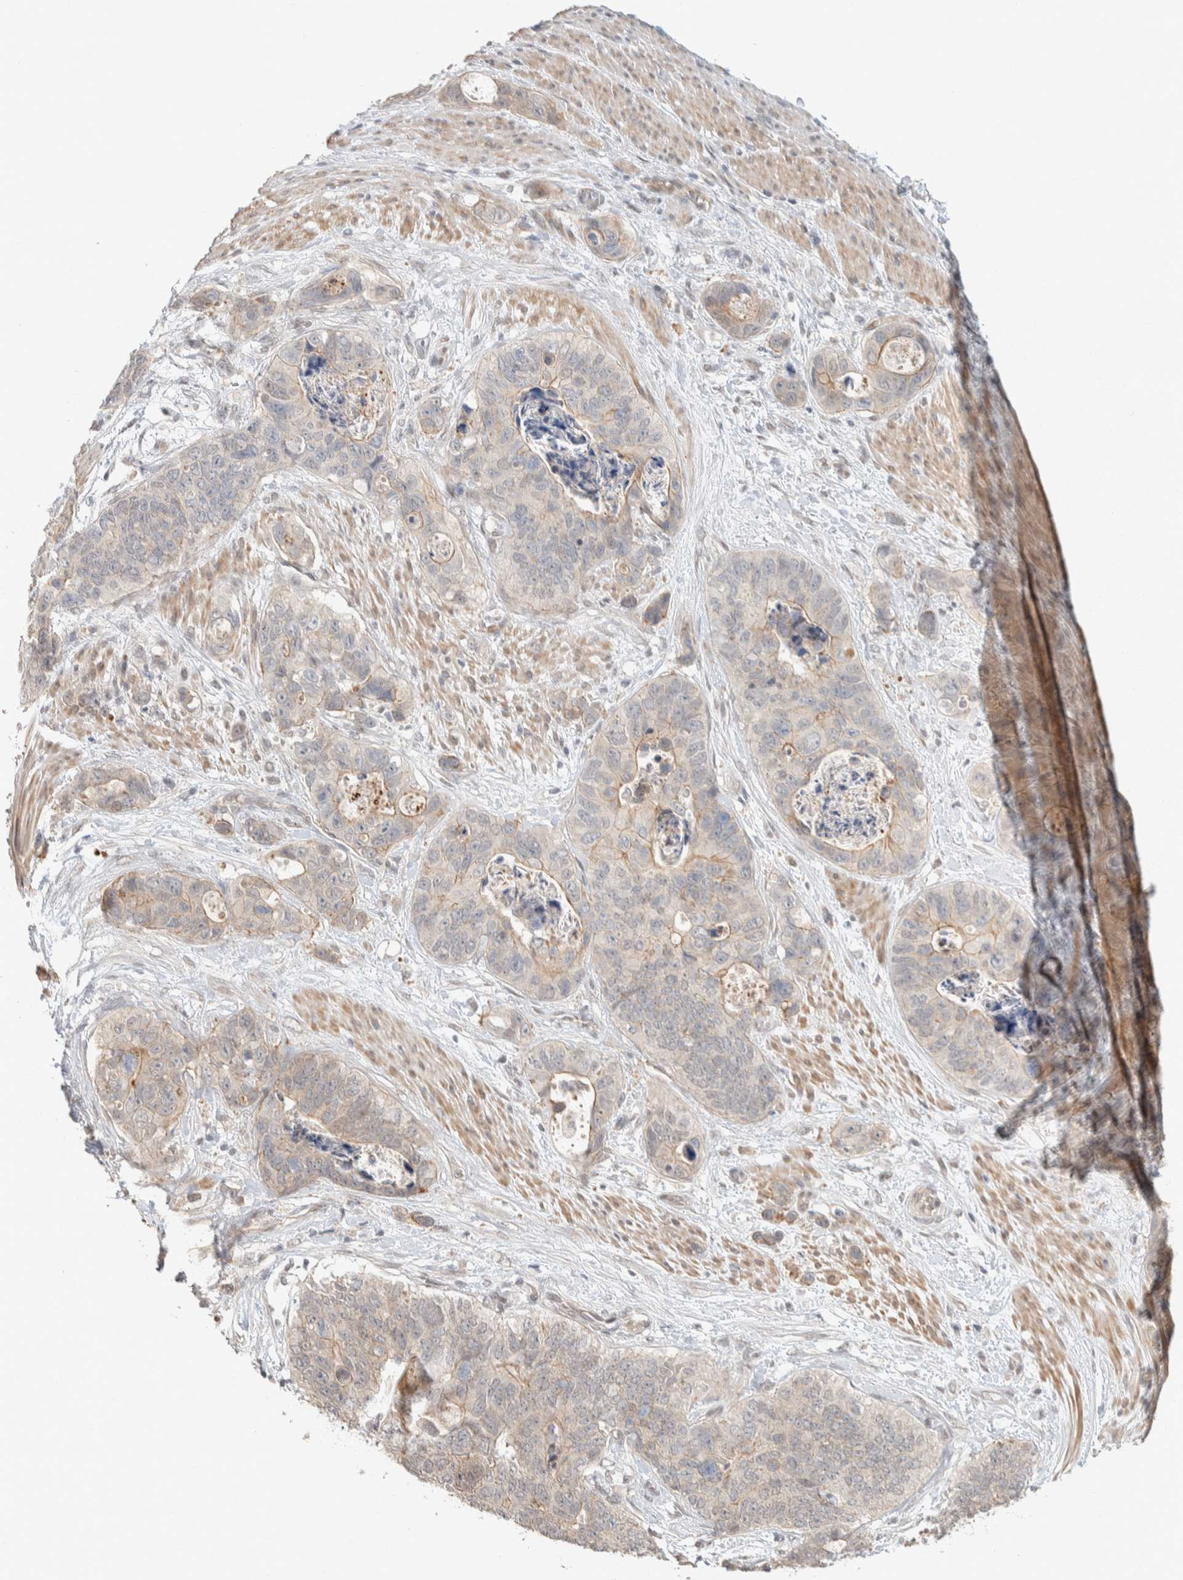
{"staining": {"intensity": "weak", "quantity": "25%-75%", "location": "cytoplasmic/membranous"}, "tissue": "stomach cancer", "cell_type": "Tumor cells", "image_type": "cancer", "snomed": [{"axis": "morphology", "description": "Normal tissue, NOS"}, {"axis": "morphology", "description": "Adenocarcinoma, NOS"}, {"axis": "topography", "description": "Stomach"}], "caption": "Human stomach adenocarcinoma stained for a protein (brown) displays weak cytoplasmic/membranous positive staining in about 25%-75% of tumor cells.", "gene": "ZBTB2", "patient": {"sex": "female", "age": 89}}